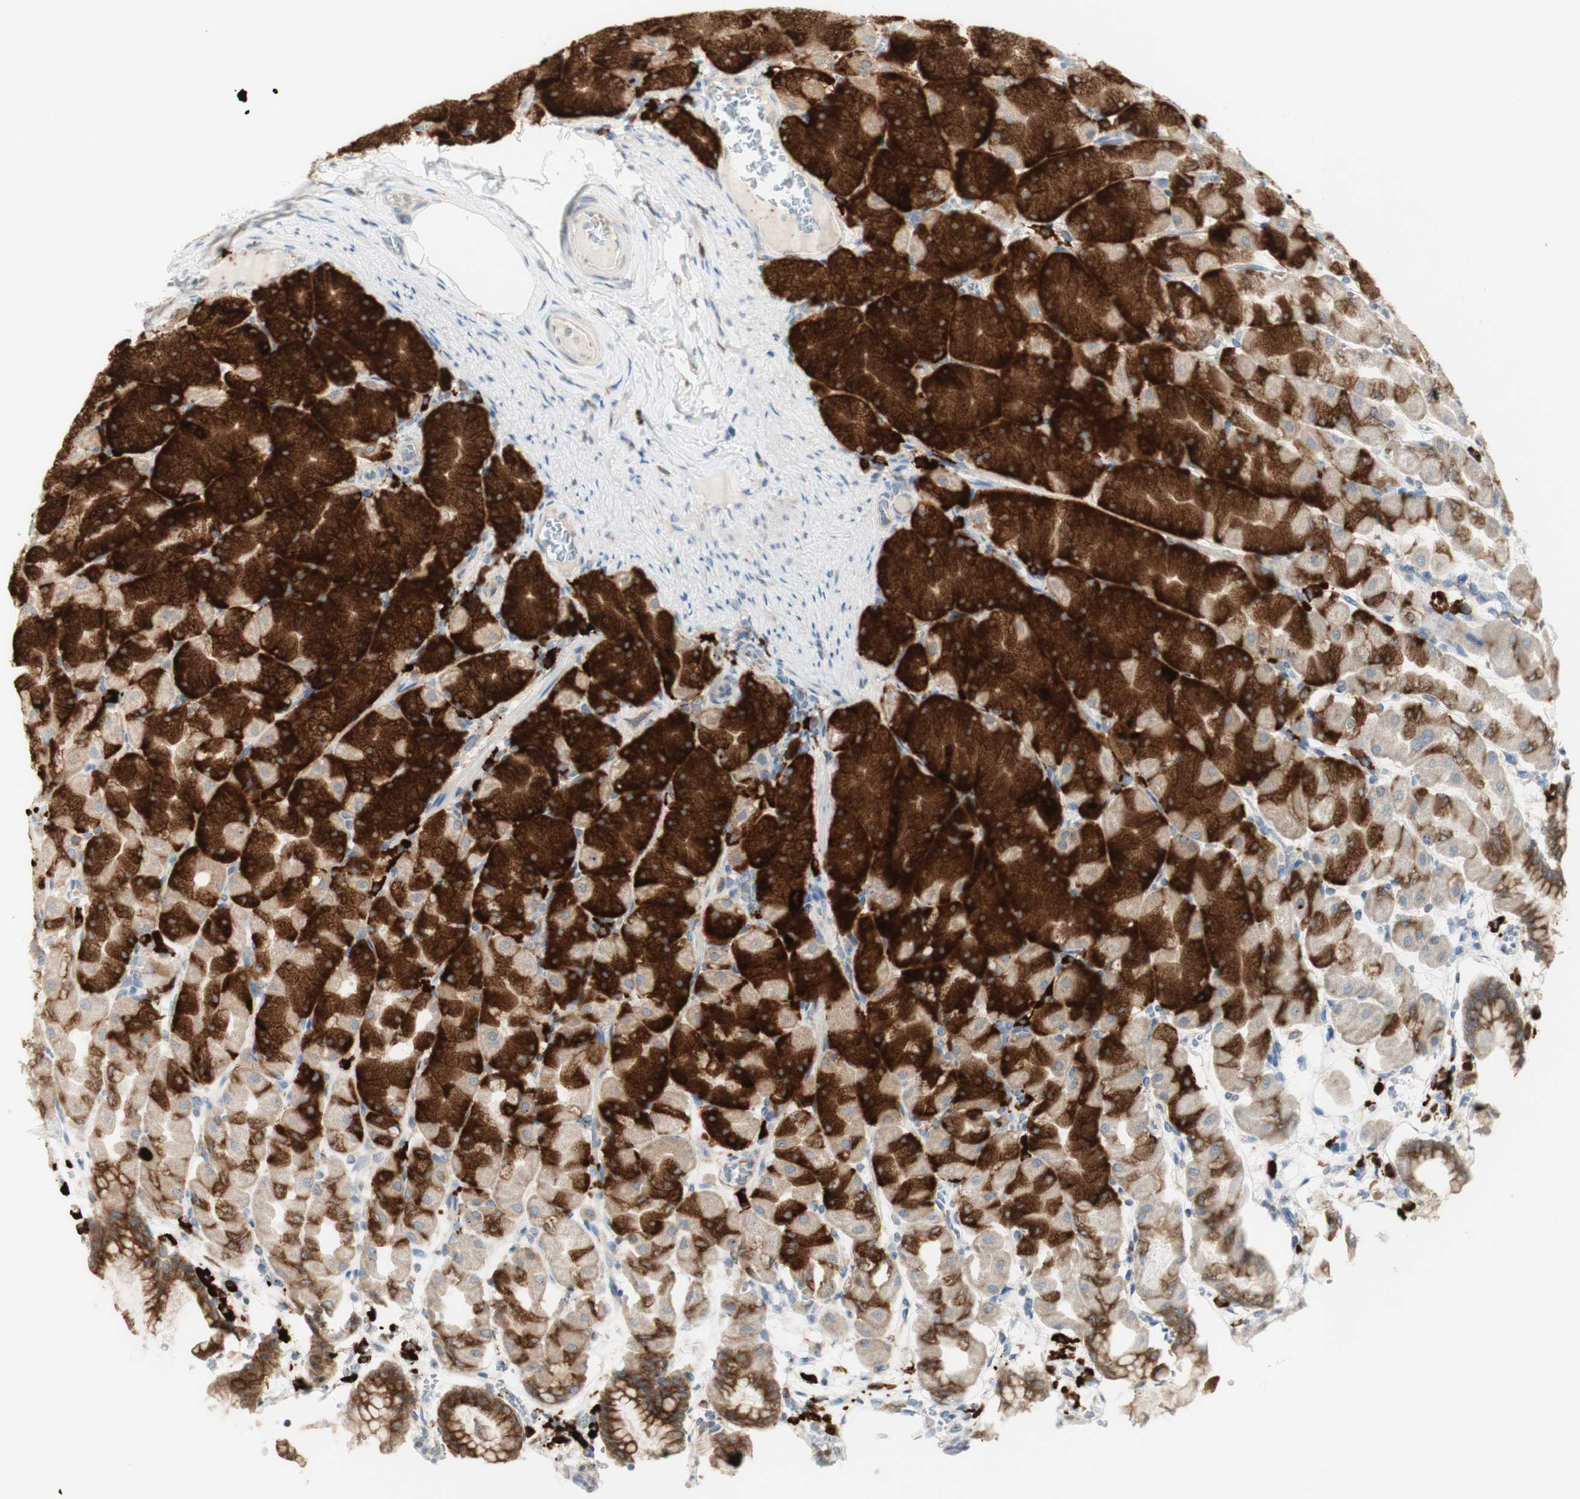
{"staining": {"intensity": "strong", "quantity": "25%-75%", "location": "cytoplasmic/membranous"}, "tissue": "stomach", "cell_type": "Glandular cells", "image_type": "normal", "snomed": [{"axis": "morphology", "description": "Normal tissue, NOS"}, {"axis": "topography", "description": "Stomach, upper"}], "caption": "Approximately 25%-75% of glandular cells in normal stomach exhibit strong cytoplasmic/membranous protein staining as visualized by brown immunohistochemical staining.", "gene": "MANF", "patient": {"sex": "female", "age": 56}}